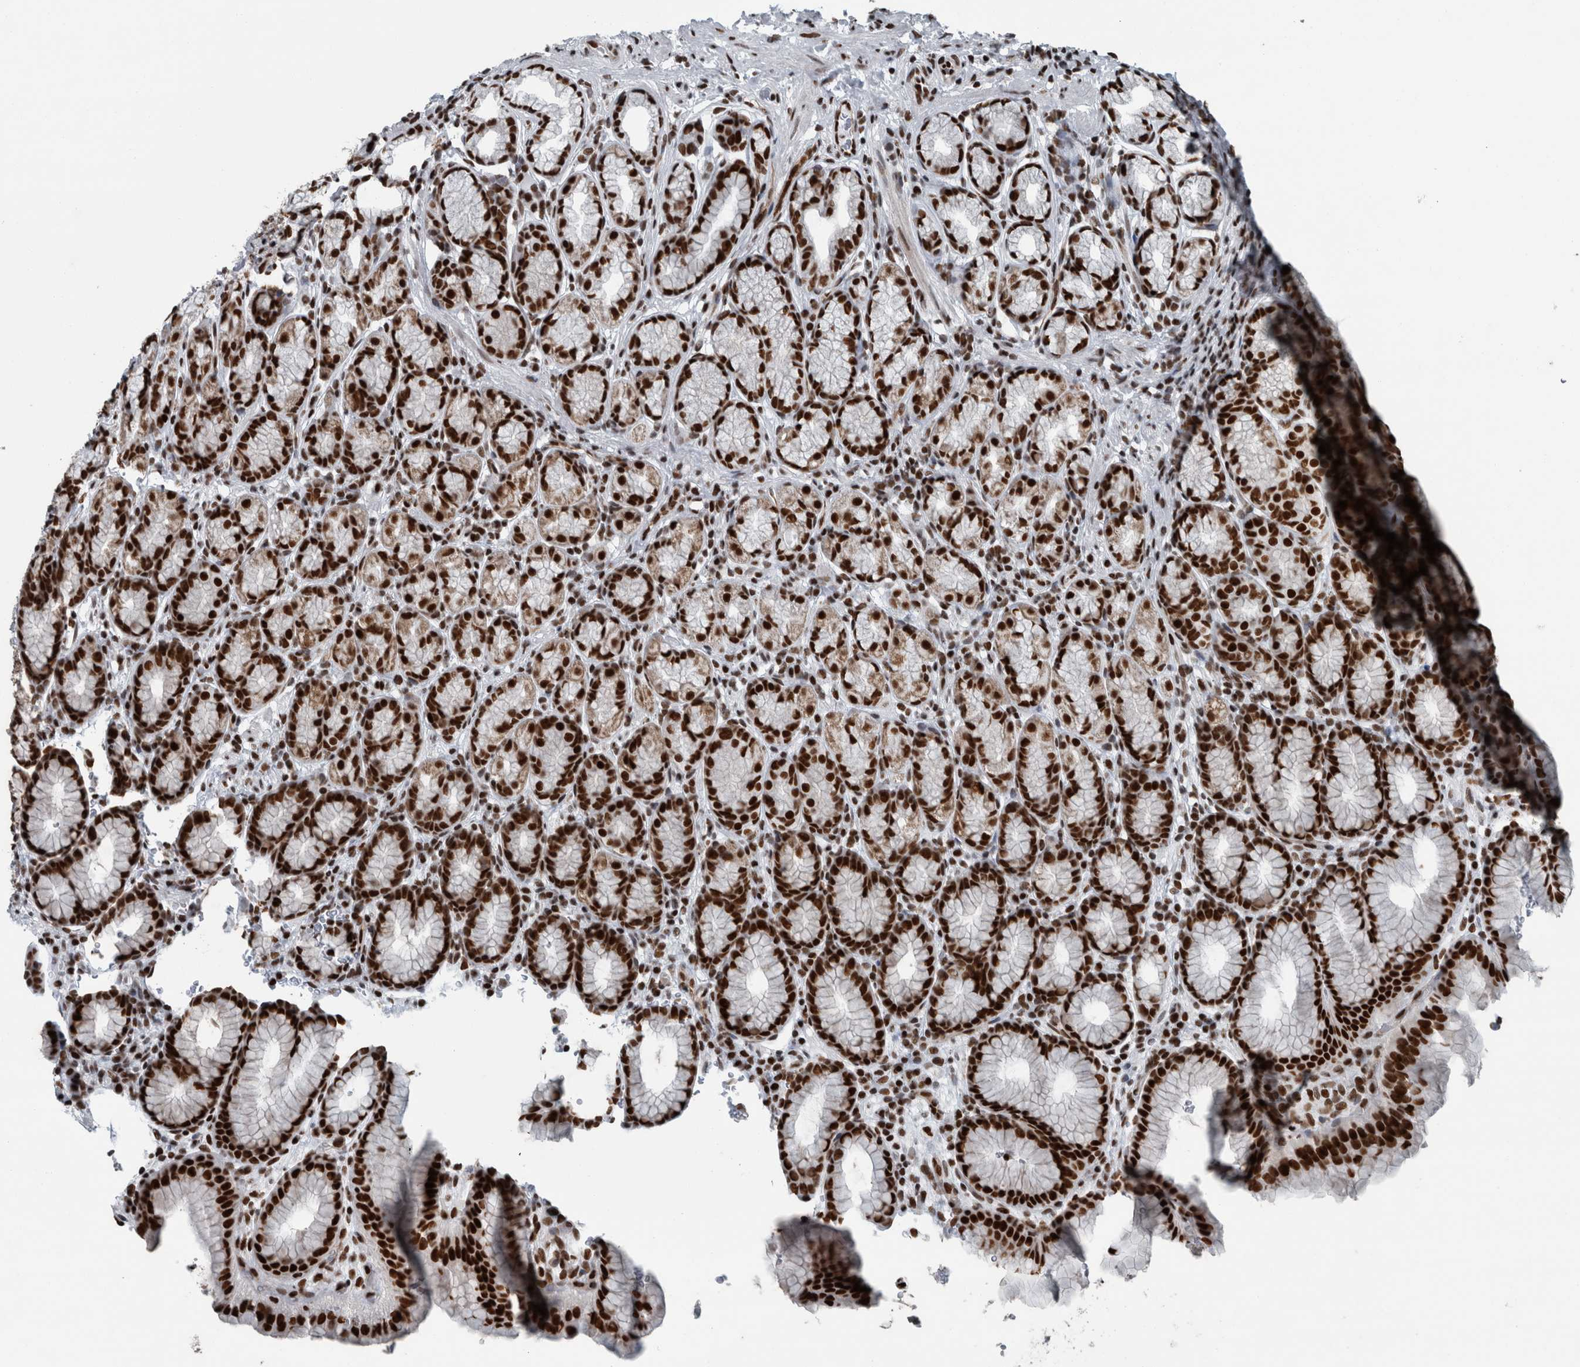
{"staining": {"intensity": "strong", "quantity": ">75%", "location": "nuclear"}, "tissue": "stomach", "cell_type": "Glandular cells", "image_type": "normal", "snomed": [{"axis": "morphology", "description": "Normal tissue, NOS"}, {"axis": "topography", "description": "Stomach"}], "caption": "About >75% of glandular cells in unremarkable stomach display strong nuclear protein positivity as visualized by brown immunohistochemical staining.", "gene": "DNMT3A", "patient": {"sex": "male", "age": 42}}